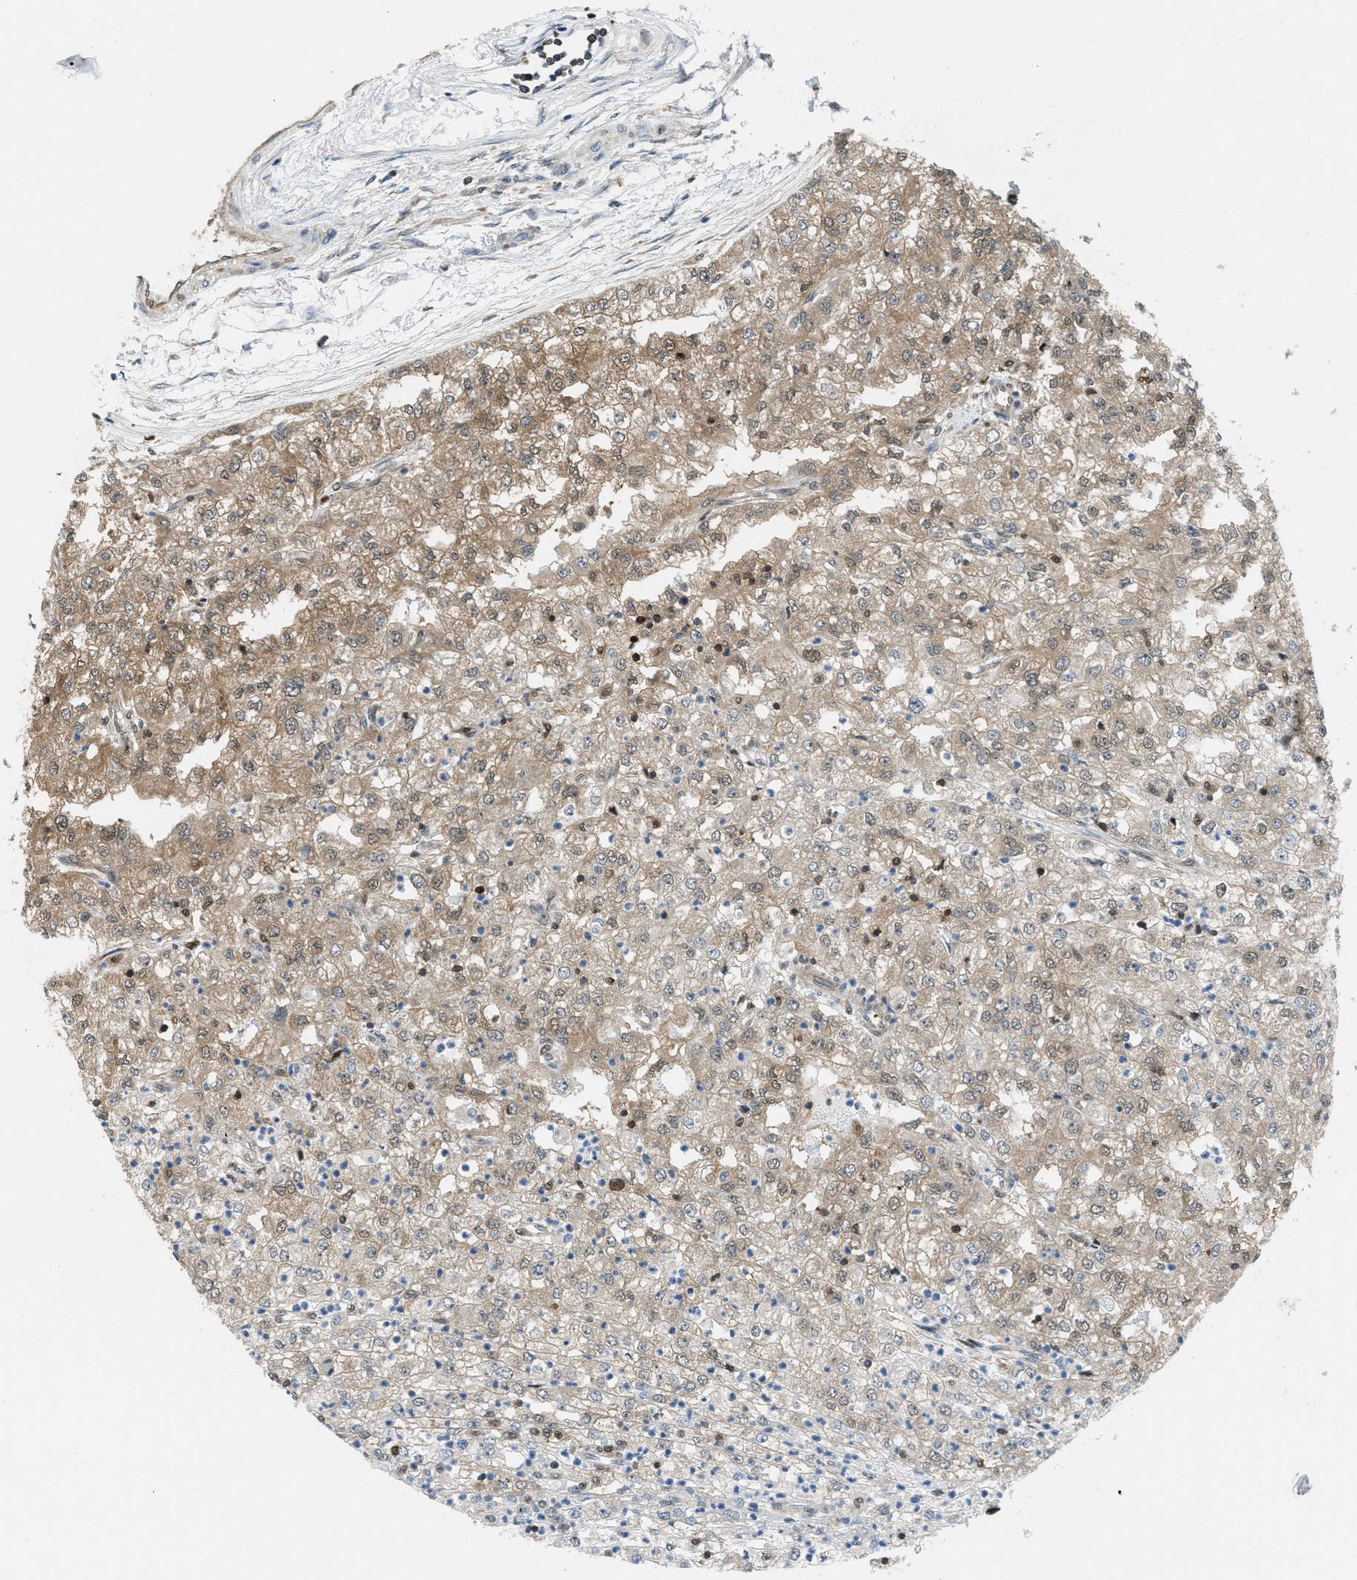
{"staining": {"intensity": "moderate", "quantity": "25%-75%", "location": "cytoplasmic/membranous"}, "tissue": "renal cancer", "cell_type": "Tumor cells", "image_type": "cancer", "snomed": [{"axis": "morphology", "description": "Adenocarcinoma, NOS"}, {"axis": "topography", "description": "Kidney"}], "caption": "Renal cancer (adenocarcinoma) stained with a protein marker shows moderate staining in tumor cells.", "gene": "PIP5K1C", "patient": {"sex": "female", "age": 54}}